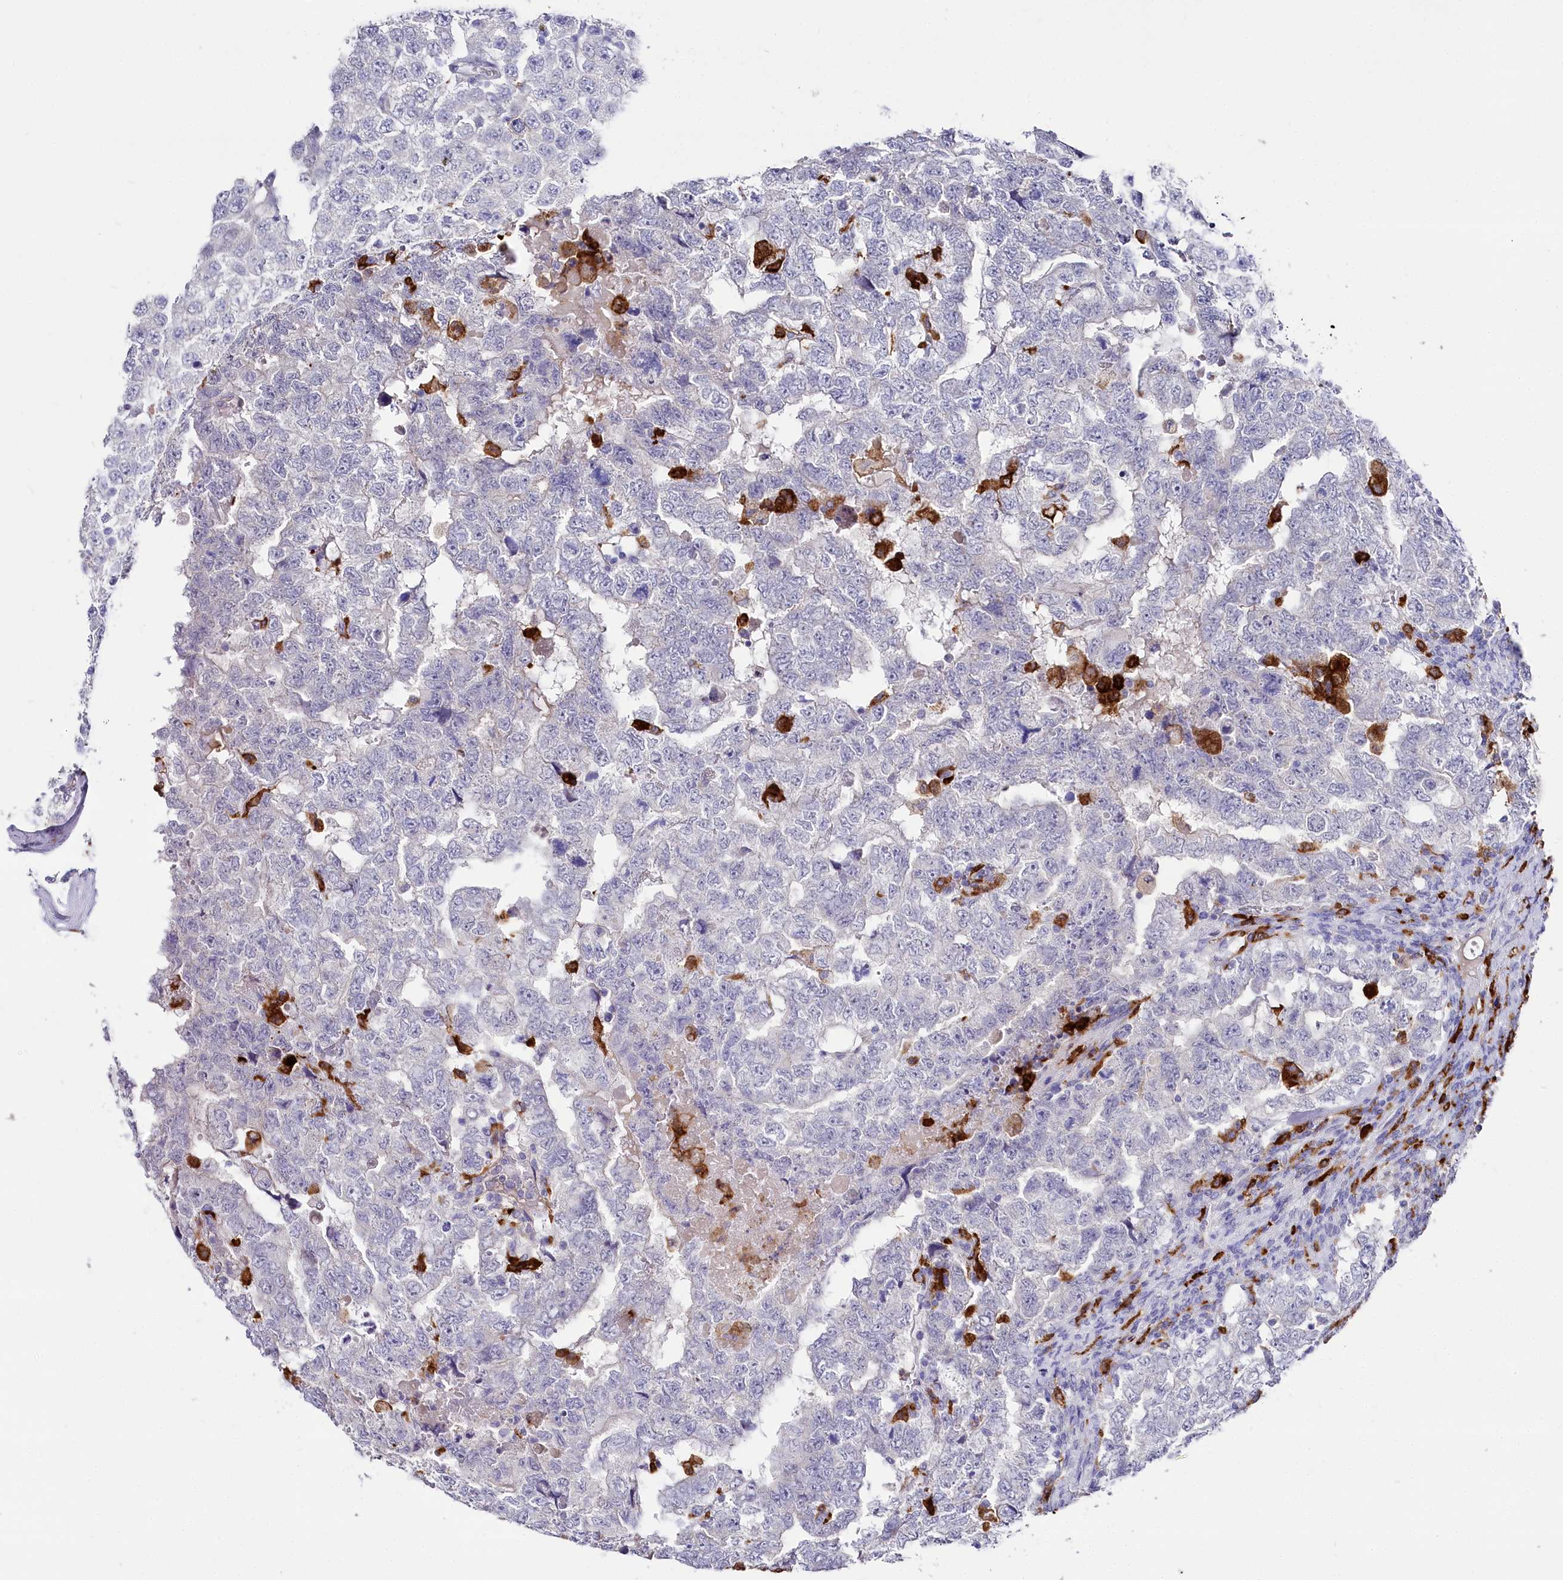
{"staining": {"intensity": "negative", "quantity": "none", "location": "none"}, "tissue": "testis cancer", "cell_type": "Tumor cells", "image_type": "cancer", "snomed": [{"axis": "morphology", "description": "Carcinoma, Embryonal, NOS"}, {"axis": "topography", "description": "Testis"}], "caption": "High power microscopy image of an immunohistochemistry photomicrograph of testis embryonal carcinoma, revealing no significant expression in tumor cells.", "gene": "CLEC4M", "patient": {"sex": "male", "age": 36}}